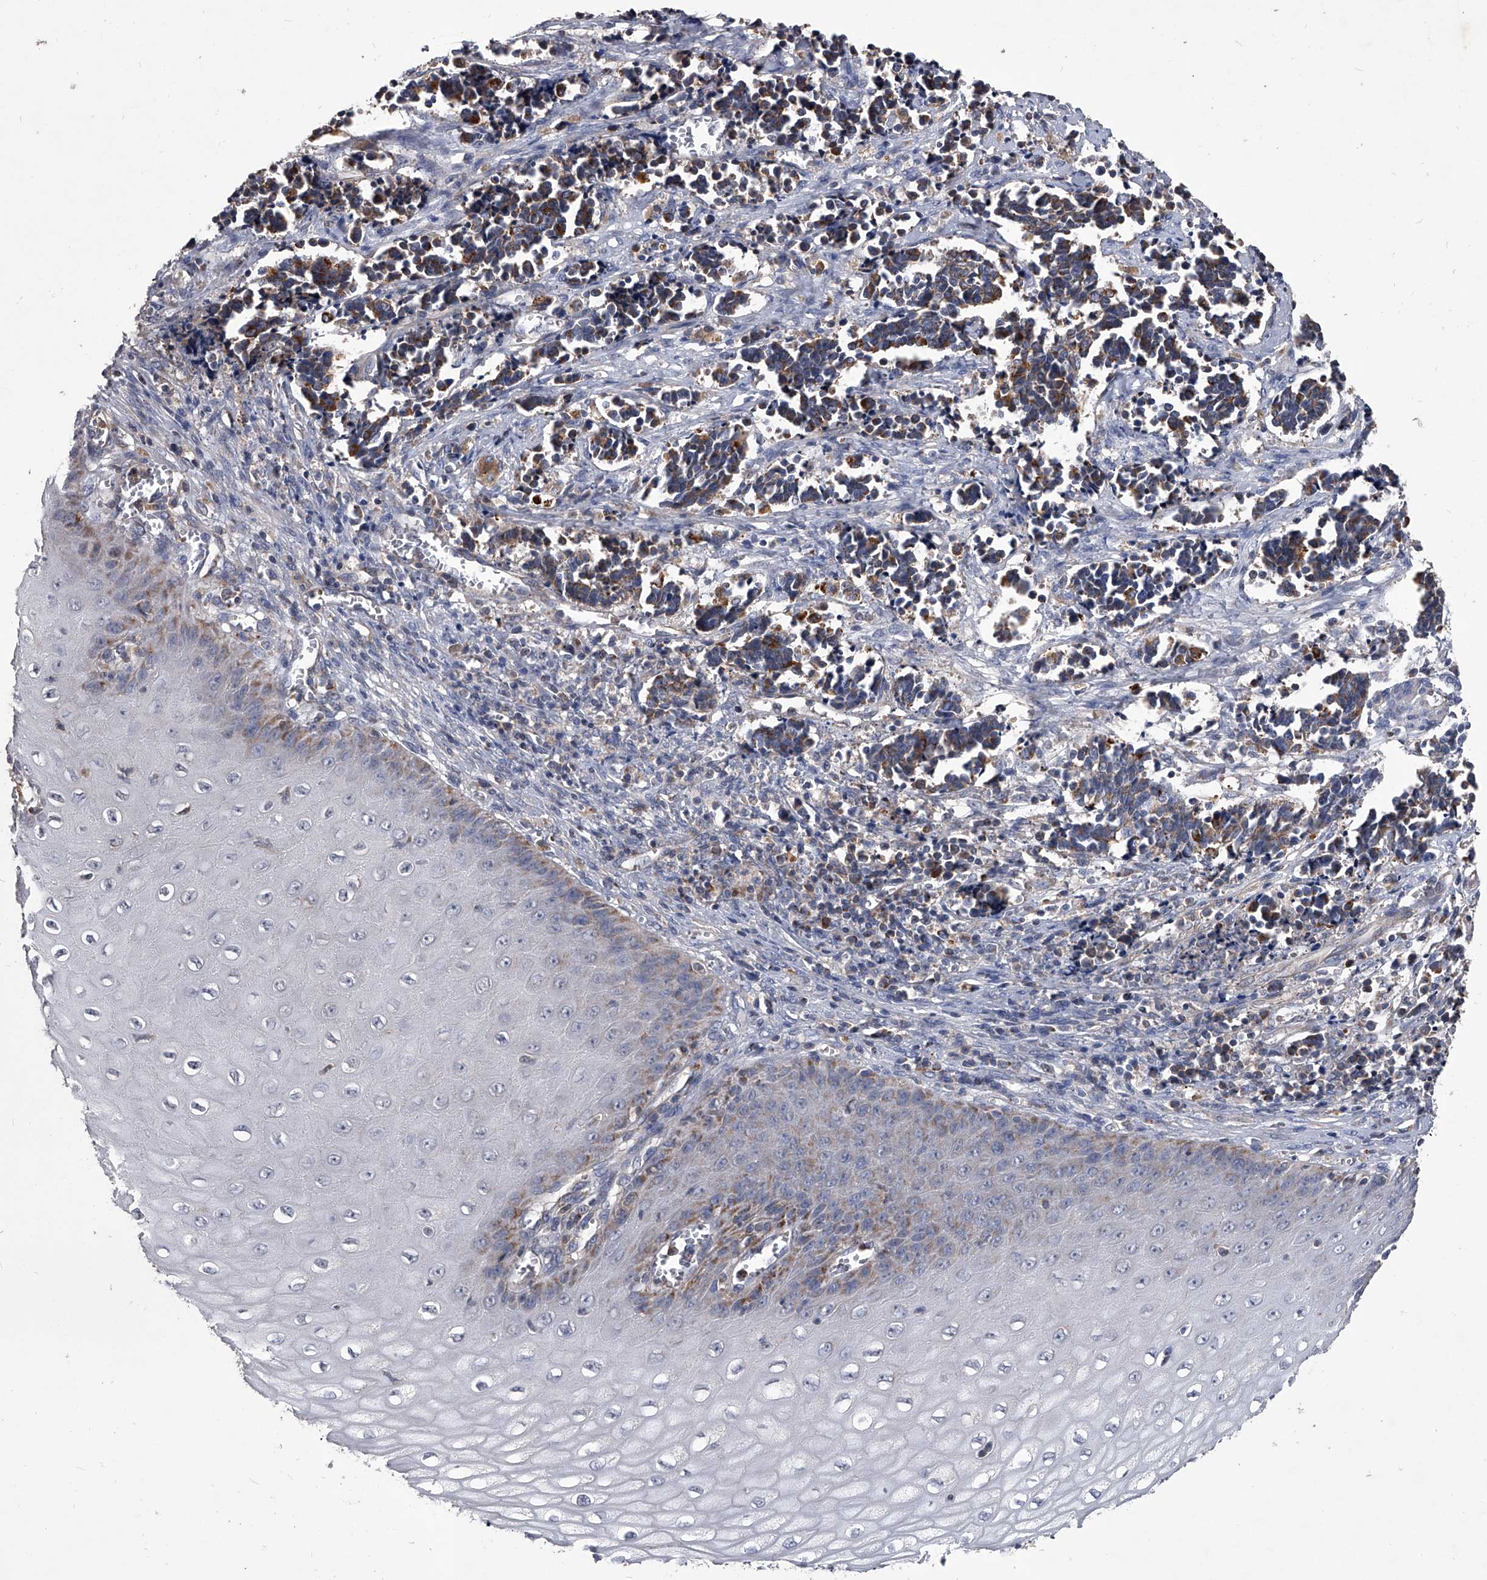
{"staining": {"intensity": "moderate", "quantity": ">75%", "location": "cytoplasmic/membranous"}, "tissue": "cervical cancer", "cell_type": "Tumor cells", "image_type": "cancer", "snomed": [{"axis": "morphology", "description": "Normal tissue, NOS"}, {"axis": "morphology", "description": "Squamous cell carcinoma, NOS"}, {"axis": "topography", "description": "Cervix"}], "caption": "Brown immunohistochemical staining in human cervical cancer shows moderate cytoplasmic/membranous staining in approximately >75% of tumor cells. The protein is shown in brown color, while the nuclei are stained blue.", "gene": "NRP1", "patient": {"sex": "female", "age": 35}}